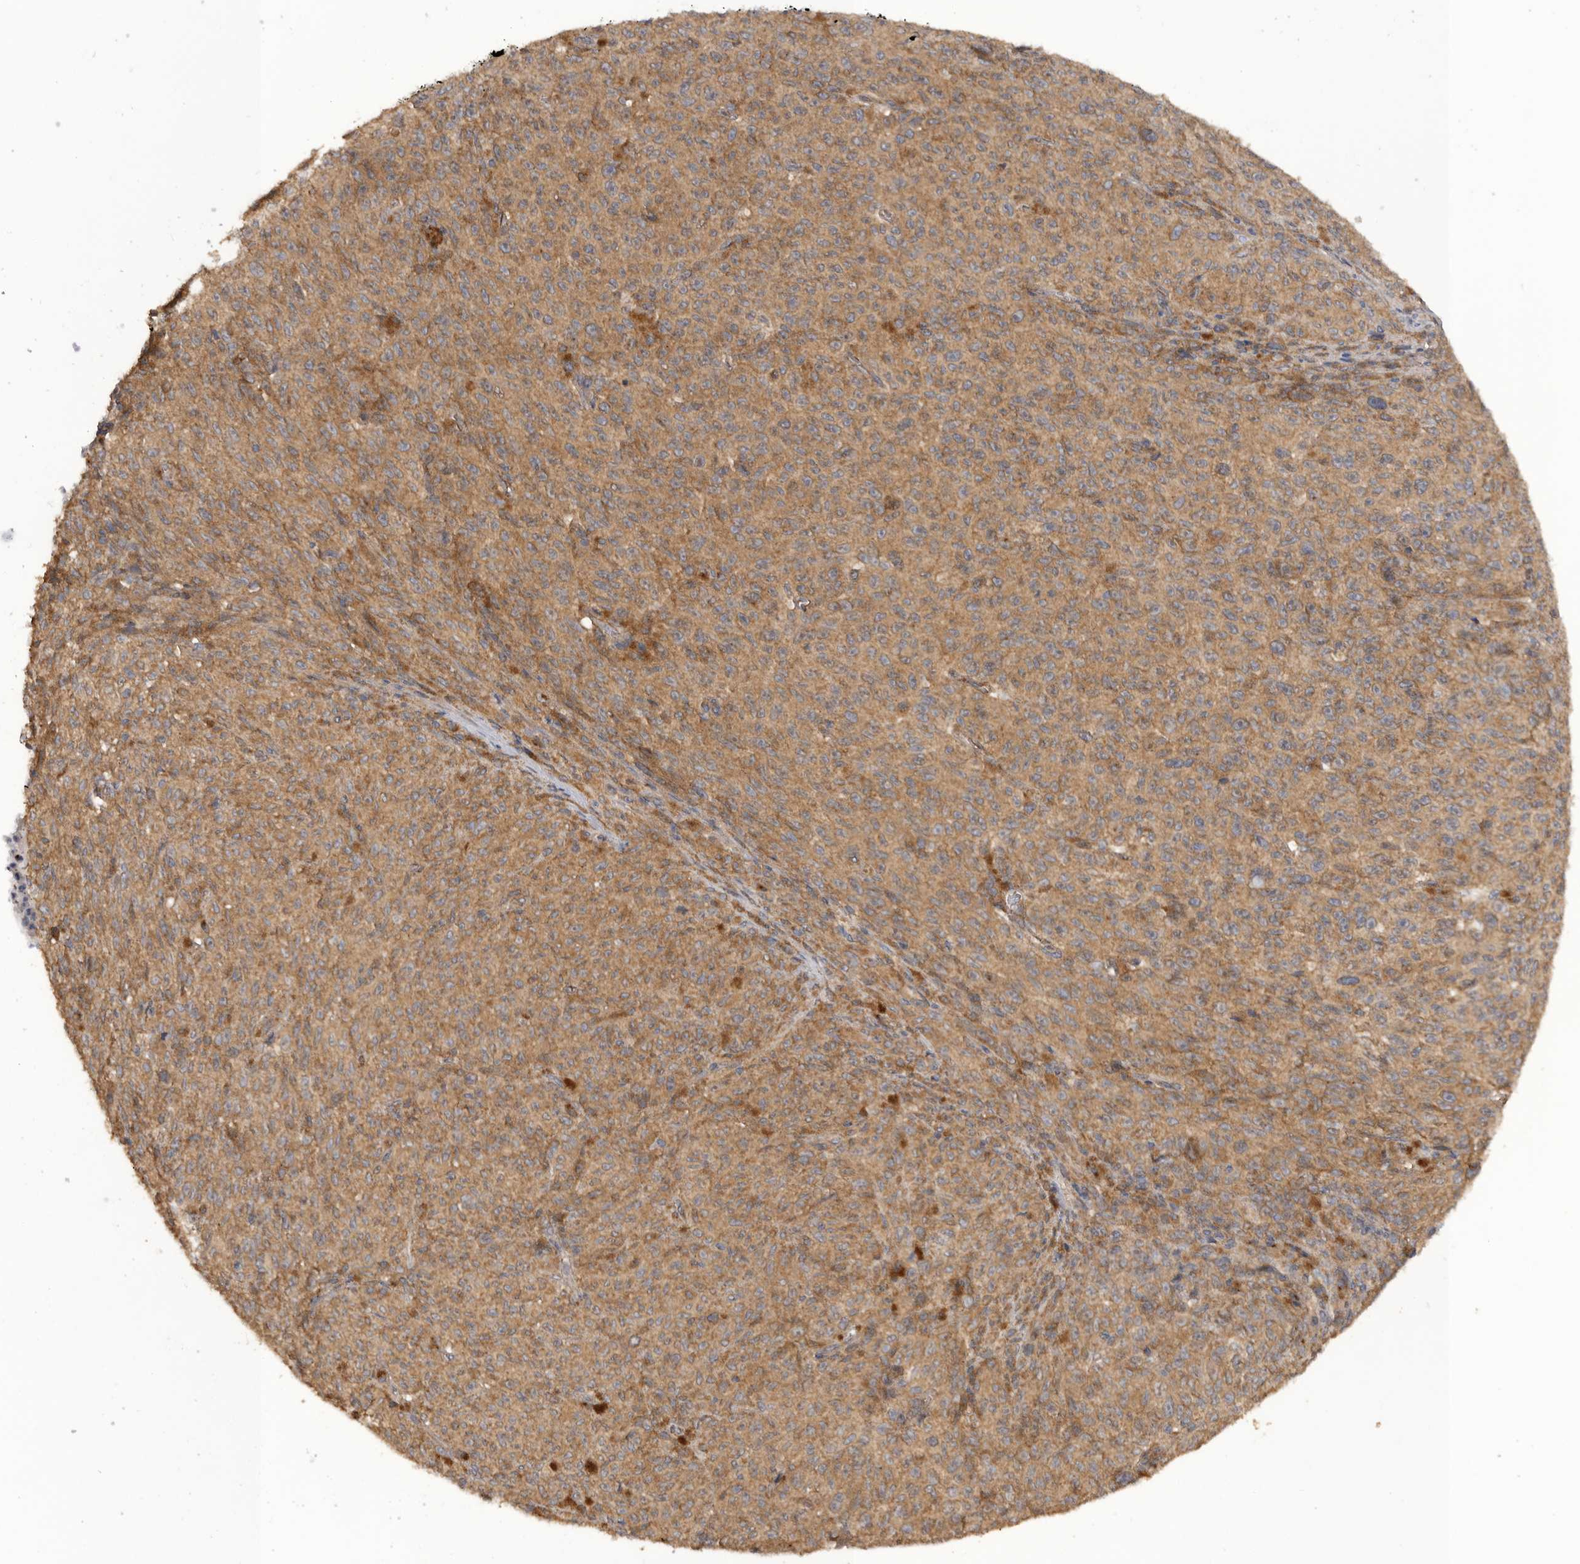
{"staining": {"intensity": "moderate", "quantity": ">75%", "location": "cytoplasmic/membranous"}, "tissue": "melanoma", "cell_type": "Tumor cells", "image_type": "cancer", "snomed": [{"axis": "morphology", "description": "Malignant melanoma, NOS"}, {"axis": "topography", "description": "Skin"}], "caption": "Immunohistochemical staining of human melanoma reveals medium levels of moderate cytoplasmic/membranous expression in approximately >75% of tumor cells.", "gene": "PODXL2", "patient": {"sex": "female", "age": 82}}